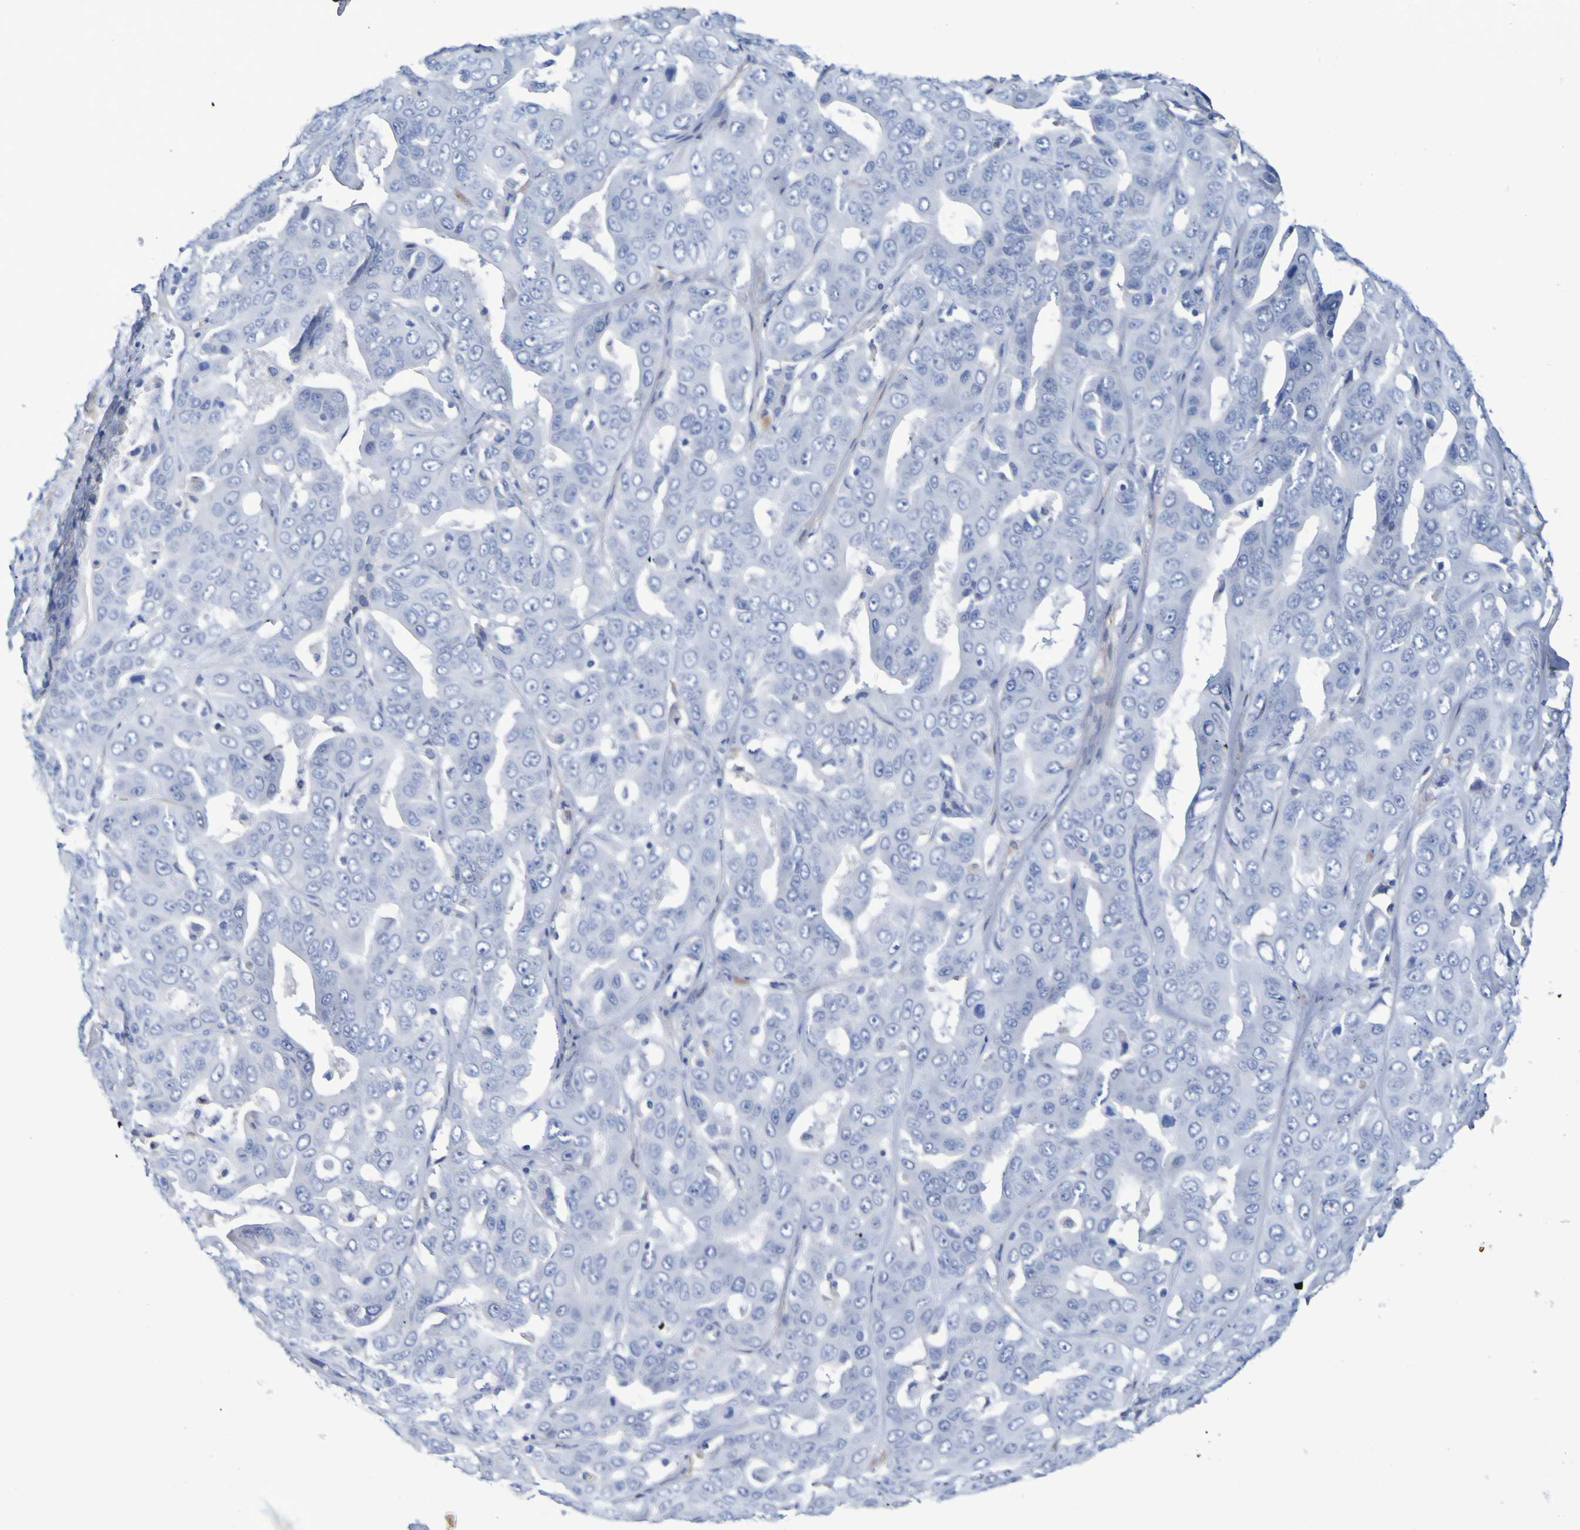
{"staining": {"intensity": "negative", "quantity": "none", "location": "none"}, "tissue": "liver cancer", "cell_type": "Tumor cells", "image_type": "cancer", "snomed": [{"axis": "morphology", "description": "Cholangiocarcinoma"}, {"axis": "topography", "description": "Liver"}], "caption": "This is a image of IHC staining of liver cancer (cholangiocarcinoma), which shows no expression in tumor cells.", "gene": "SGCB", "patient": {"sex": "female", "age": 52}}